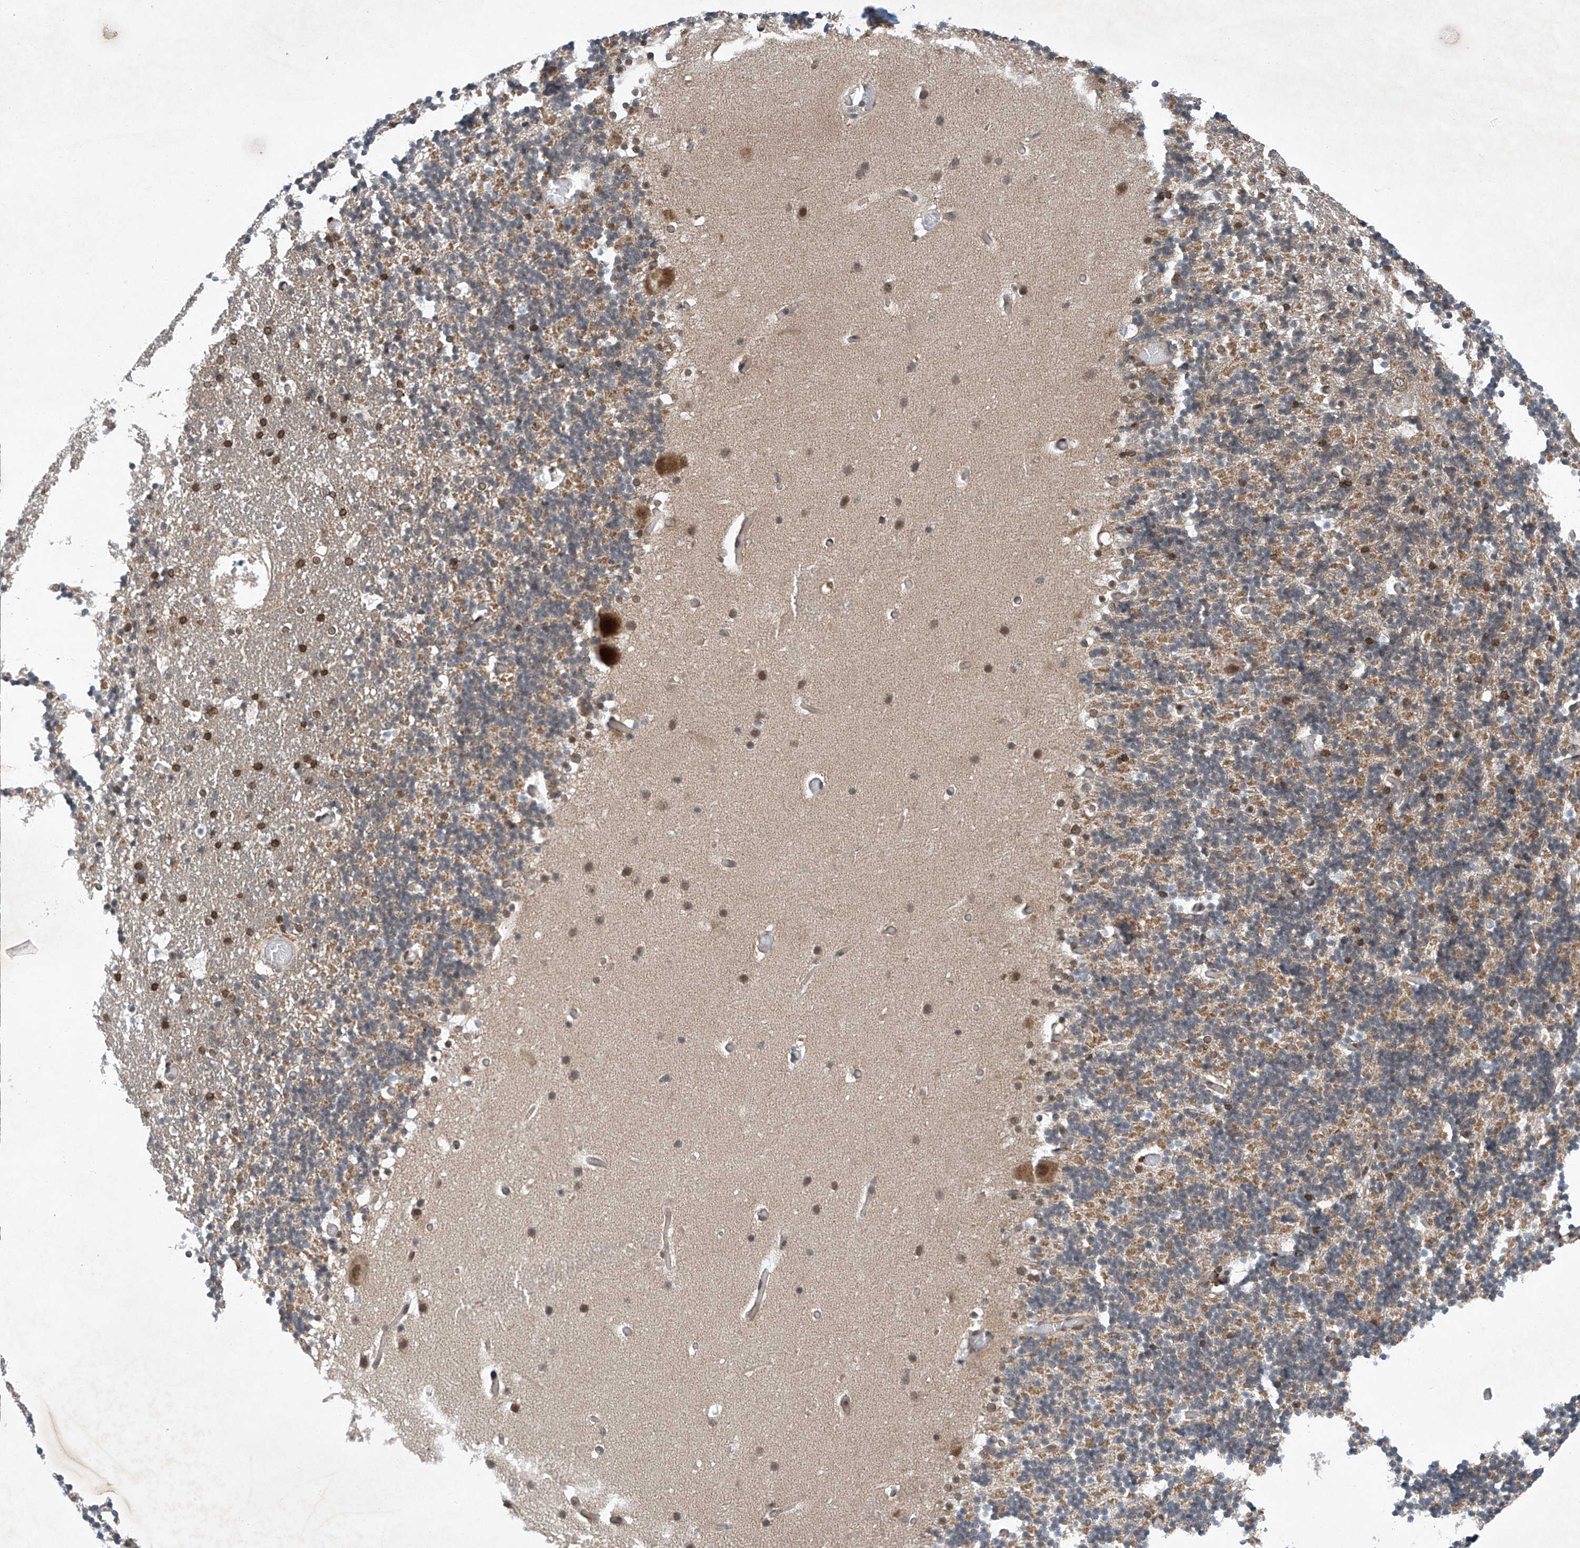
{"staining": {"intensity": "moderate", "quantity": "<25%", "location": "cytoplasmic/membranous,nuclear"}, "tissue": "cerebellum", "cell_type": "Cells in granular layer", "image_type": "normal", "snomed": [{"axis": "morphology", "description": "Normal tissue, NOS"}, {"axis": "topography", "description": "Cerebellum"}], "caption": "Cells in granular layer display moderate cytoplasmic/membranous,nuclear staining in approximately <25% of cells in unremarkable cerebellum. Nuclei are stained in blue.", "gene": "TAF8", "patient": {"sex": "male", "age": 57}}